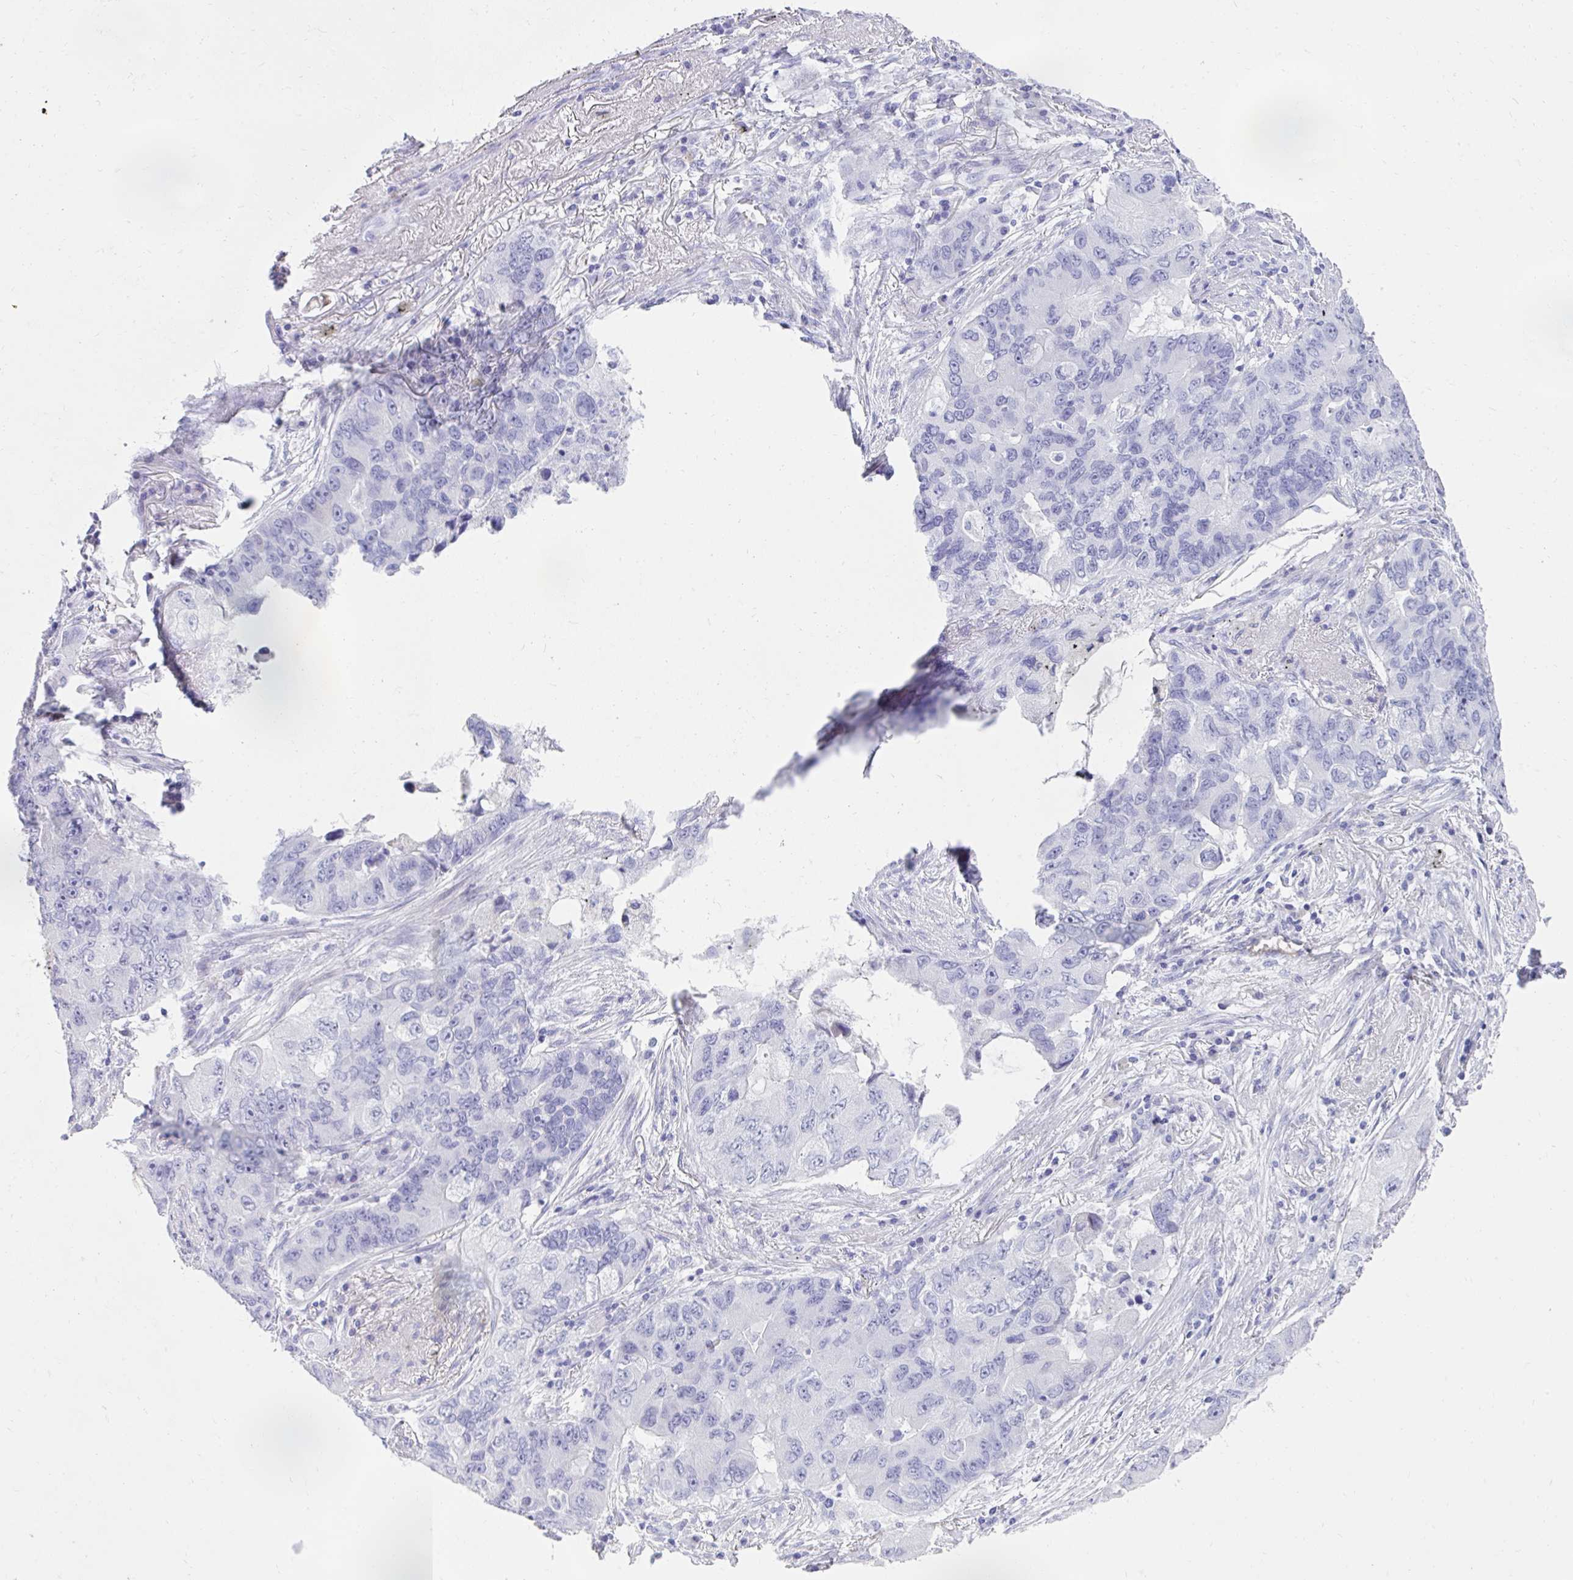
{"staining": {"intensity": "negative", "quantity": "none", "location": "none"}, "tissue": "lung cancer", "cell_type": "Tumor cells", "image_type": "cancer", "snomed": [{"axis": "morphology", "description": "Adenocarcinoma, NOS"}, {"axis": "morphology", "description": "Adenocarcinoma, metastatic, NOS"}, {"axis": "topography", "description": "Lymph node"}, {"axis": "topography", "description": "Lung"}], "caption": "High magnification brightfield microscopy of lung cancer stained with DAB (brown) and counterstained with hematoxylin (blue): tumor cells show no significant positivity.", "gene": "TNNT1", "patient": {"sex": "female", "age": 54}}